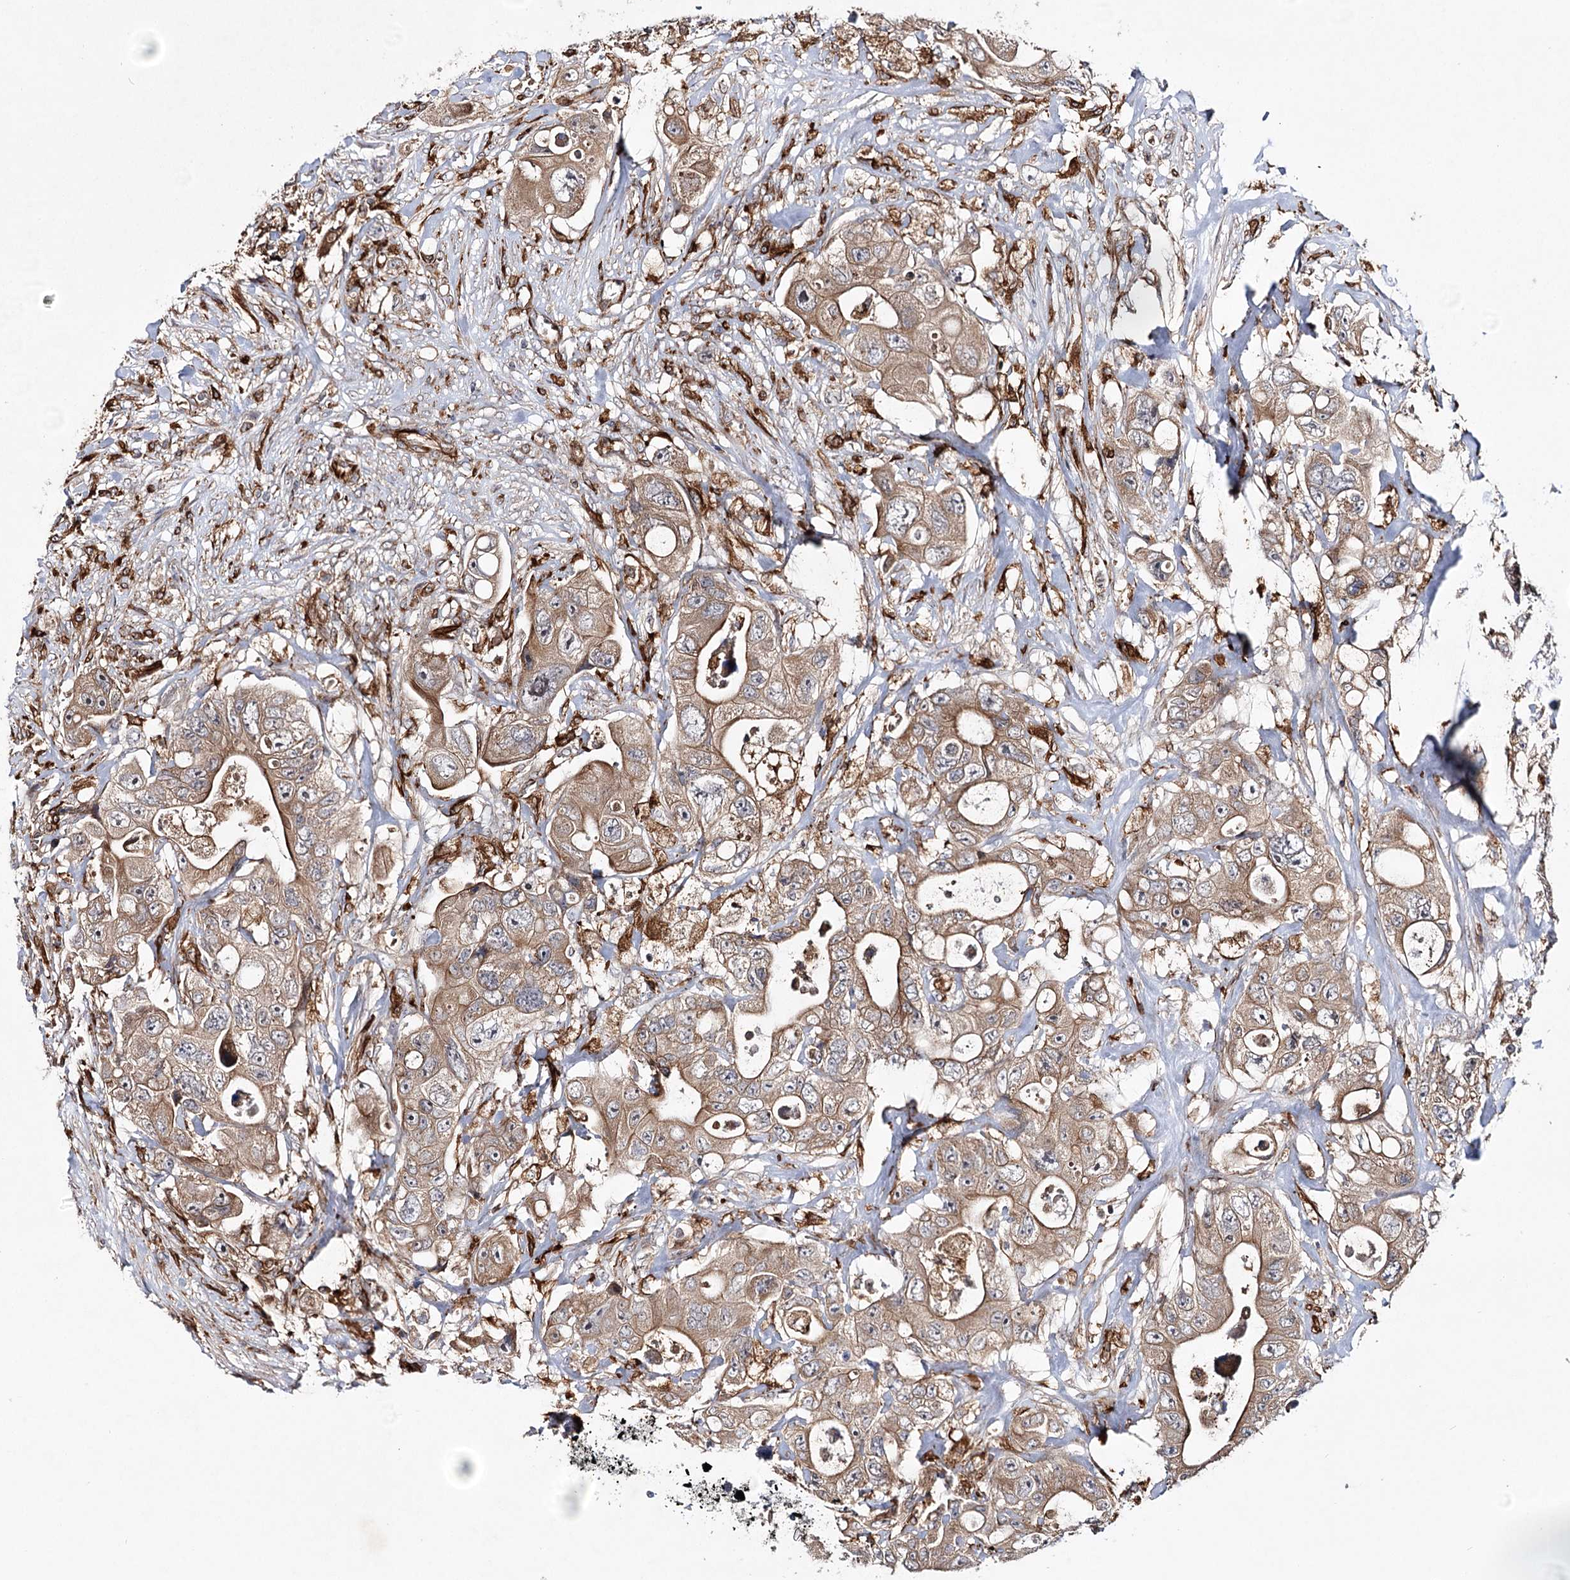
{"staining": {"intensity": "weak", "quantity": ">75%", "location": "cytoplasmic/membranous"}, "tissue": "colorectal cancer", "cell_type": "Tumor cells", "image_type": "cancer", "snomed": [{"axis": "morphology", "description": "Adenocarcinoma, NOS"}, {"axis": "topography", "description": "Colon"}], "caption": "Colorectal cancer stained with DAB (3,3'-diaminobenzidine) immunohistochemistry (IHC) demonstrates low levels of weak cytoplasmic/membranous staining in approximately >75% of tumor cells. The protein is shown in brown color, while the nuclei are stained blue.", "gene": "DPEP2", "patient": {"sex": "female", "age": 46}}